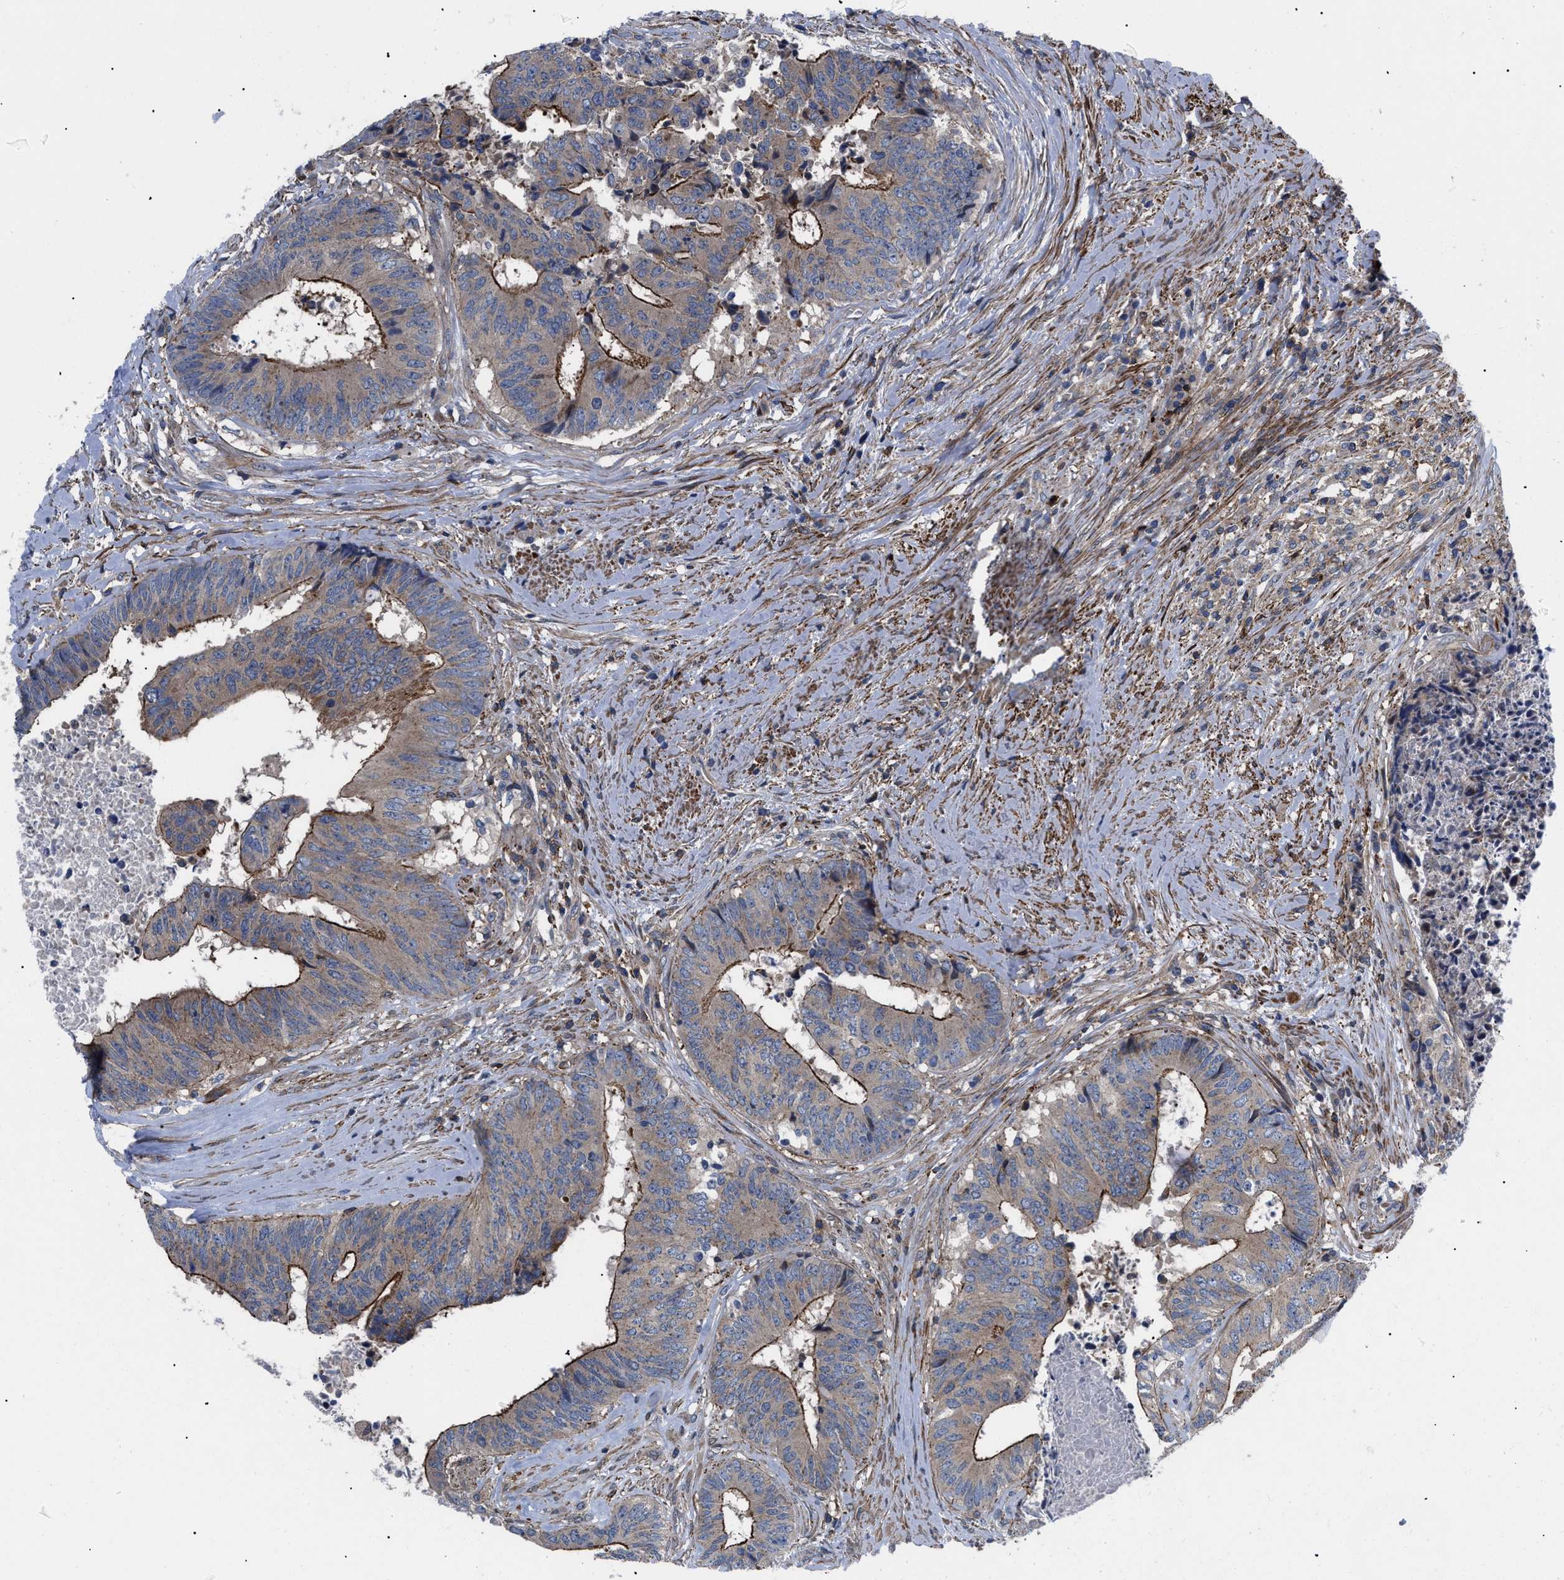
{"staining": {"intensity": "strong", "quantity": "25%-75%", "location": "cytoplasmic/membranous"}, "tissue": "colorectal cancer", "cell_type": "Tumor cells", "image_type": "cancer", "snomed": [{"axis": "morphology", "description": "Adenocarcinoma, NOS"}, {"axis": "topography", "description": "Rectum"}], "caption": "A histopathology image of colorectal cancer (adenocarcinoma) stained for a protein demonstrates strong cytoplasmic/membranous brown staining in tumor cells. Using DAB (3,3'-diaminobenzidine) (brown) and hematoxylin (blue) stains, captured at high magnification using brightfield microscopy.", "gene": "SPAST", "patient": {"sex": "male", "age": 72}}